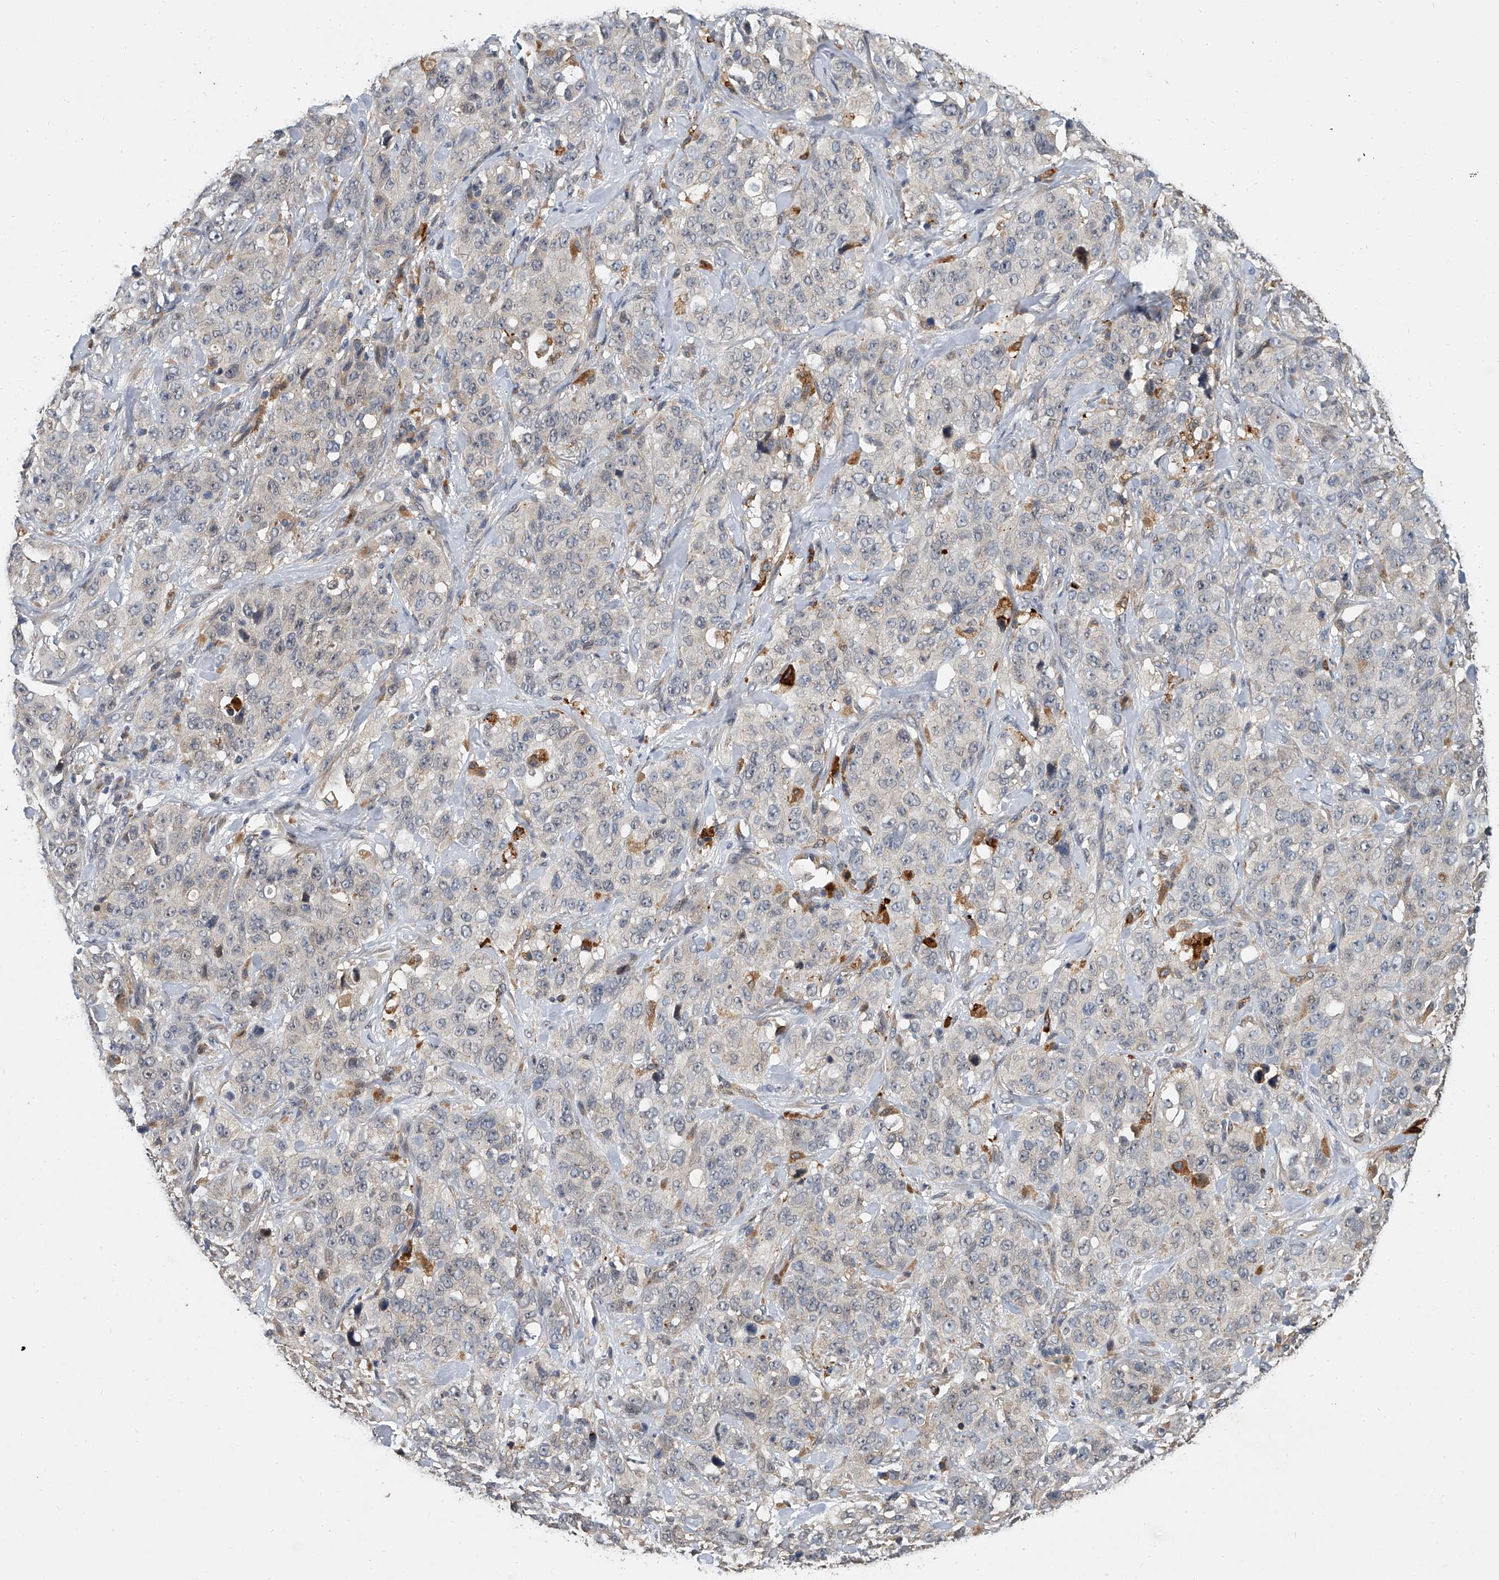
{"staining": {"intensity": "negative", "quantity": "none", "location": "none"}, "tissue": "stomach cancer", "cell_type": "Tumor cells", "image_type": "cancer", "snomed": [{"axis": "morphology", "description": "Adenocarcinoma, NOS"}, {"axis": "topography", "description": "Stomach"}], "caption": "This is an immunohistochemistry photomicrograph of human stomach cancer (adenocarcinoma). There is no expression in tumor cells.", "gene": "JAG2", "patient": {"sex": "male", "age": 48}}